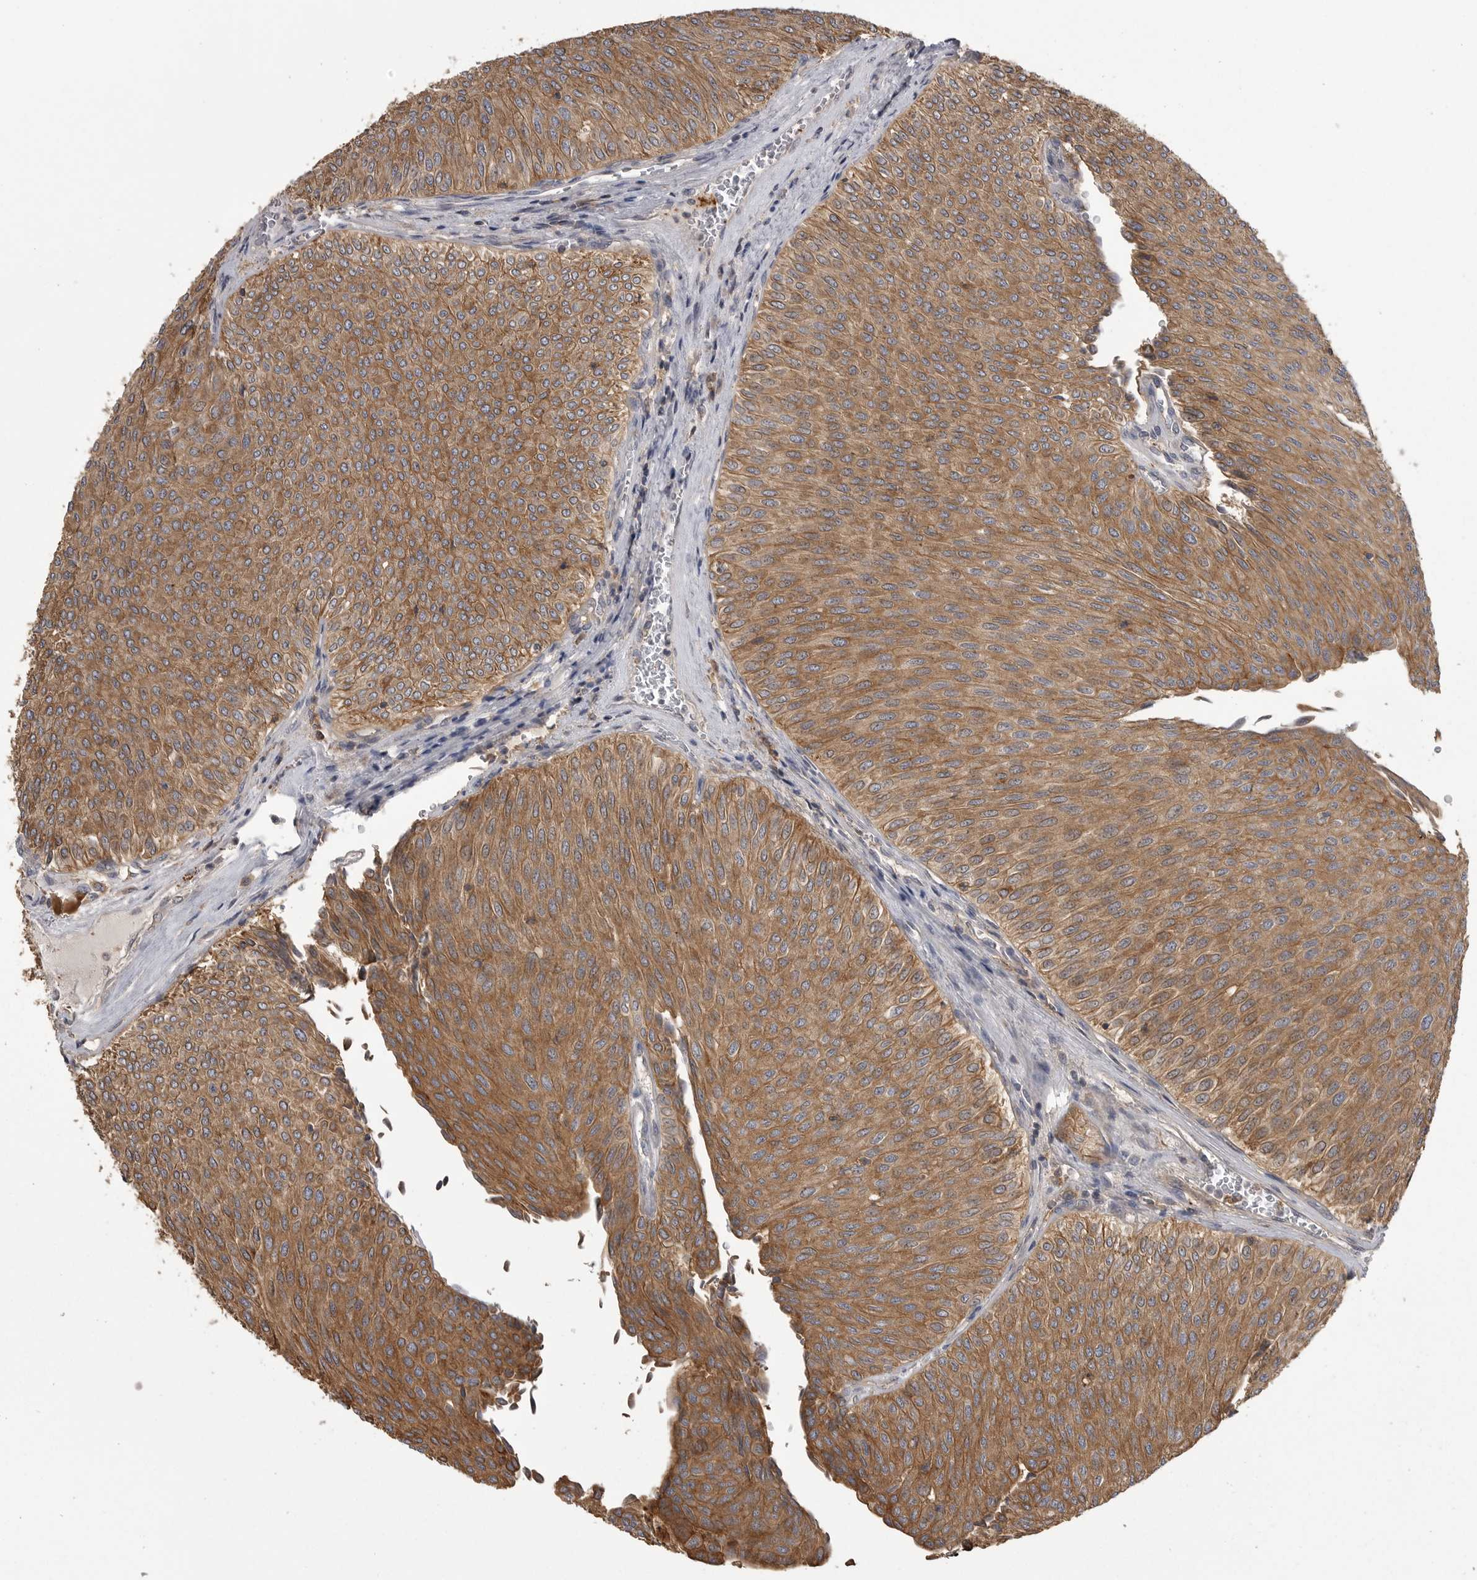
{"staining": {"intensity": "moderate", "quantity": ">75%", "location": "cytoplasmic/membranous"}, "tissue": "urothelial cancer", "cell_type": "Tumor cells", "image_type": "cancer", "snomed": [{"axis": "morphology", "description": "Urothelial carcinoma, Low grade"}, {"axis": "topography", "description": "Urinary bladder"}], "caption": "The histopathology image demonstrates immunohistochemical staining of urothelial cancer. There is moderate cytoplasmic/membranous positivity is appreciated in approximately >75% of tumor cells. The protein is shown in brown color, while the nuclei are stained blue.", "gene": "CMTM6", "patient": {"sex": "male", "age": 78}}